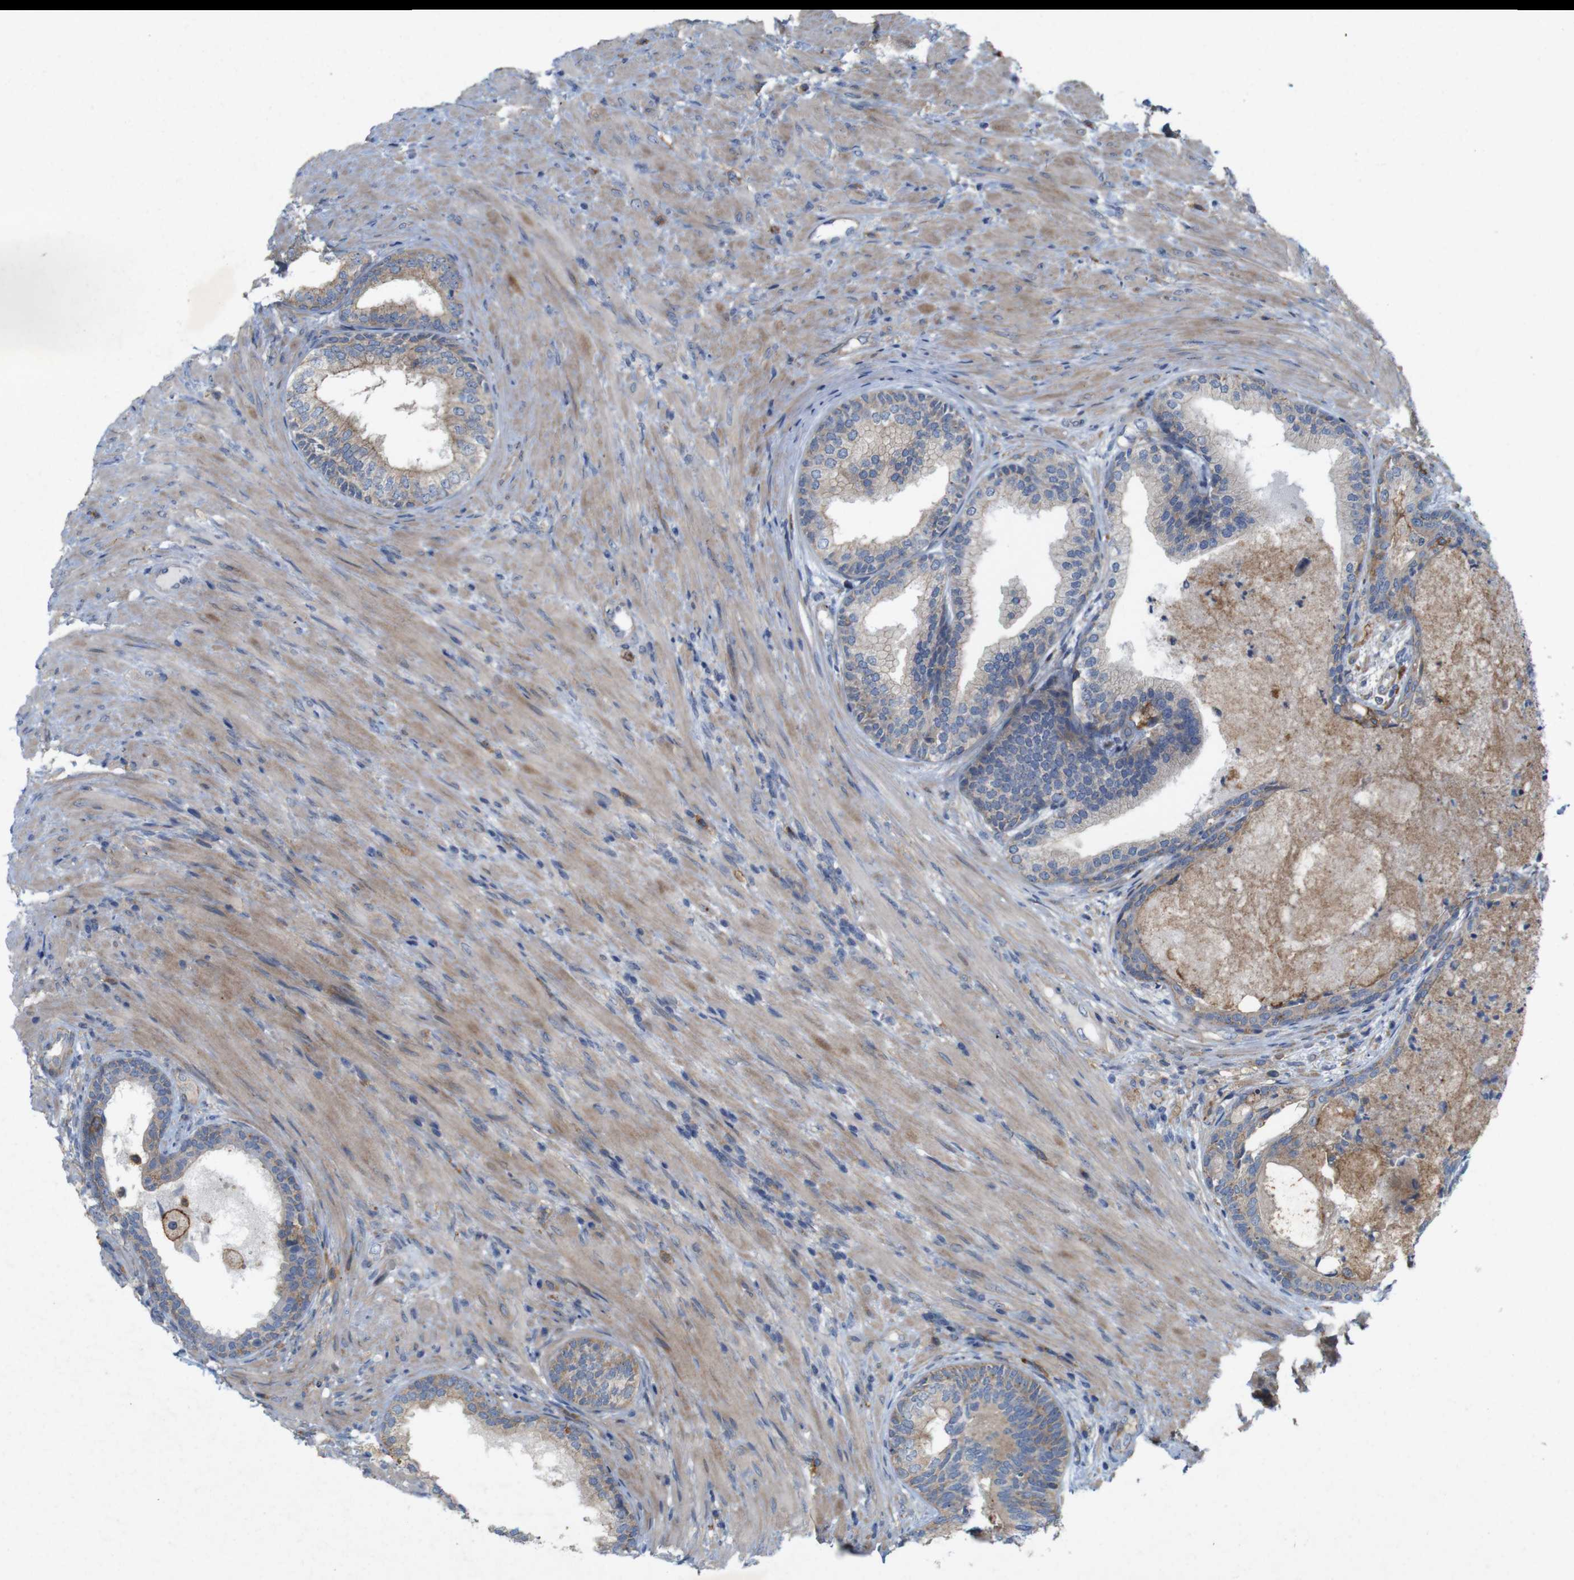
{"staining": {"intensity": "weak", "quantity": "<25%", "location": "cytoplasmic/membranous"}, "tissue": "prostate", "cell_type": "Glandular cells", "image_type": "normal", "snomed": [{"axis": "morphology", "description": "Normal tissue, NOS"}, {"axis": "topography", "description": "Prostate"}], "caption": "IHC photomicrograph of unremarkable human prostate stained for a protein (brown), which shows no staining in glandular cells.", "gene": "SIGLEC8", "patient": {"sex": "male", "age": 76}}